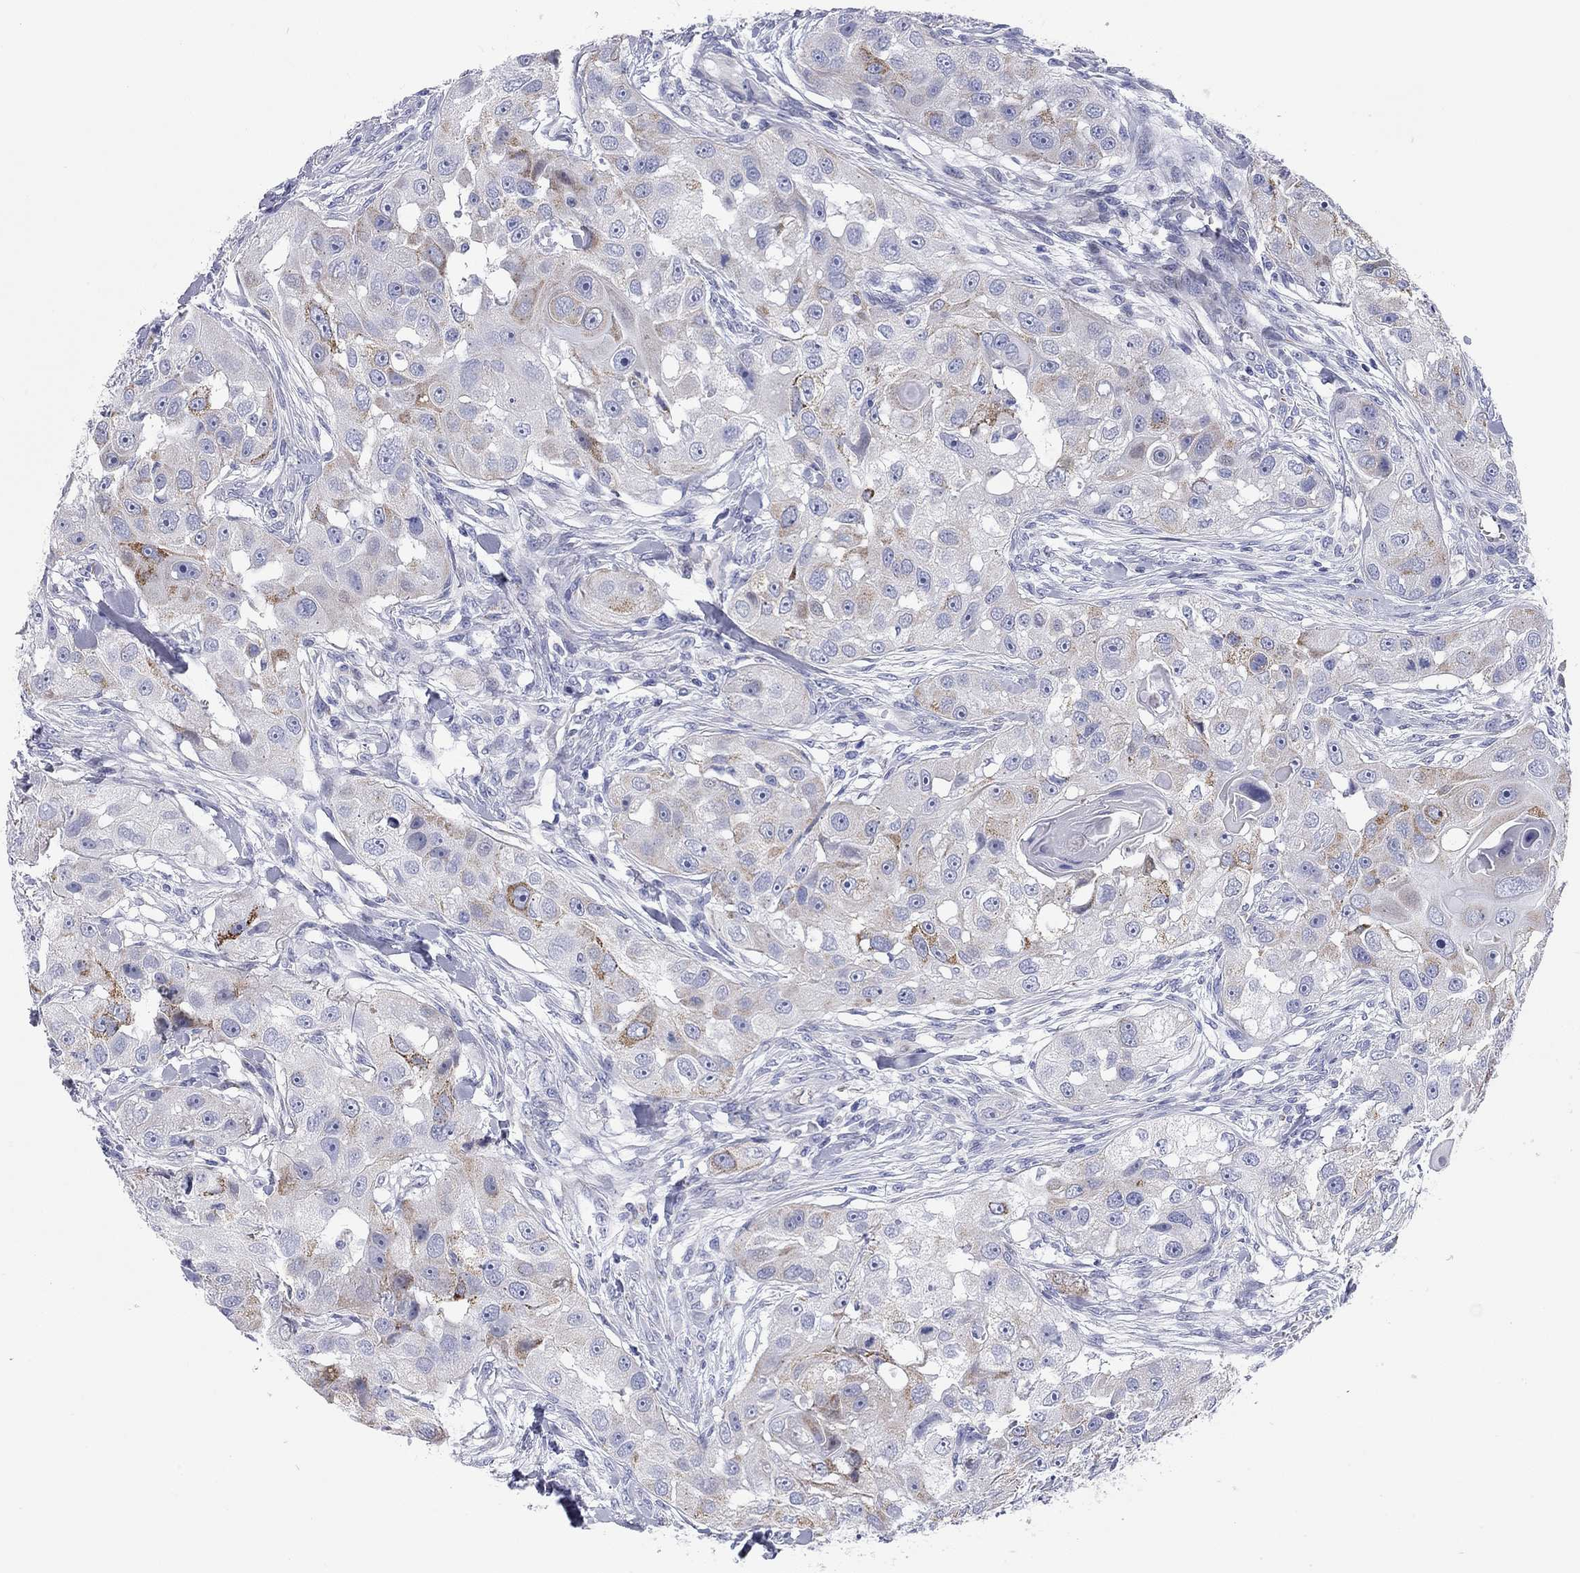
{"staining": {"intensity": "moderate", "quantity": "<25%", "location": "cytoplasmic/membranous"}, "tissue": "head and neck cancer", "cell_type": "Tumor cells", "image_type": "cancer", "snomed": [{"axis": "morphology", "description": "Squamous cell carcinoma, NOS"}, {"axis": "topography", "description": "Head-Neck"}], "caption": "DAB immunohistochemical staining of human head and neck cancer shows moderate cytoplasmic/membranous protein expression in about <25% of tumor cells.", "gene": "CHI3L2", "patient": {"sex": "male", "age": 51}}